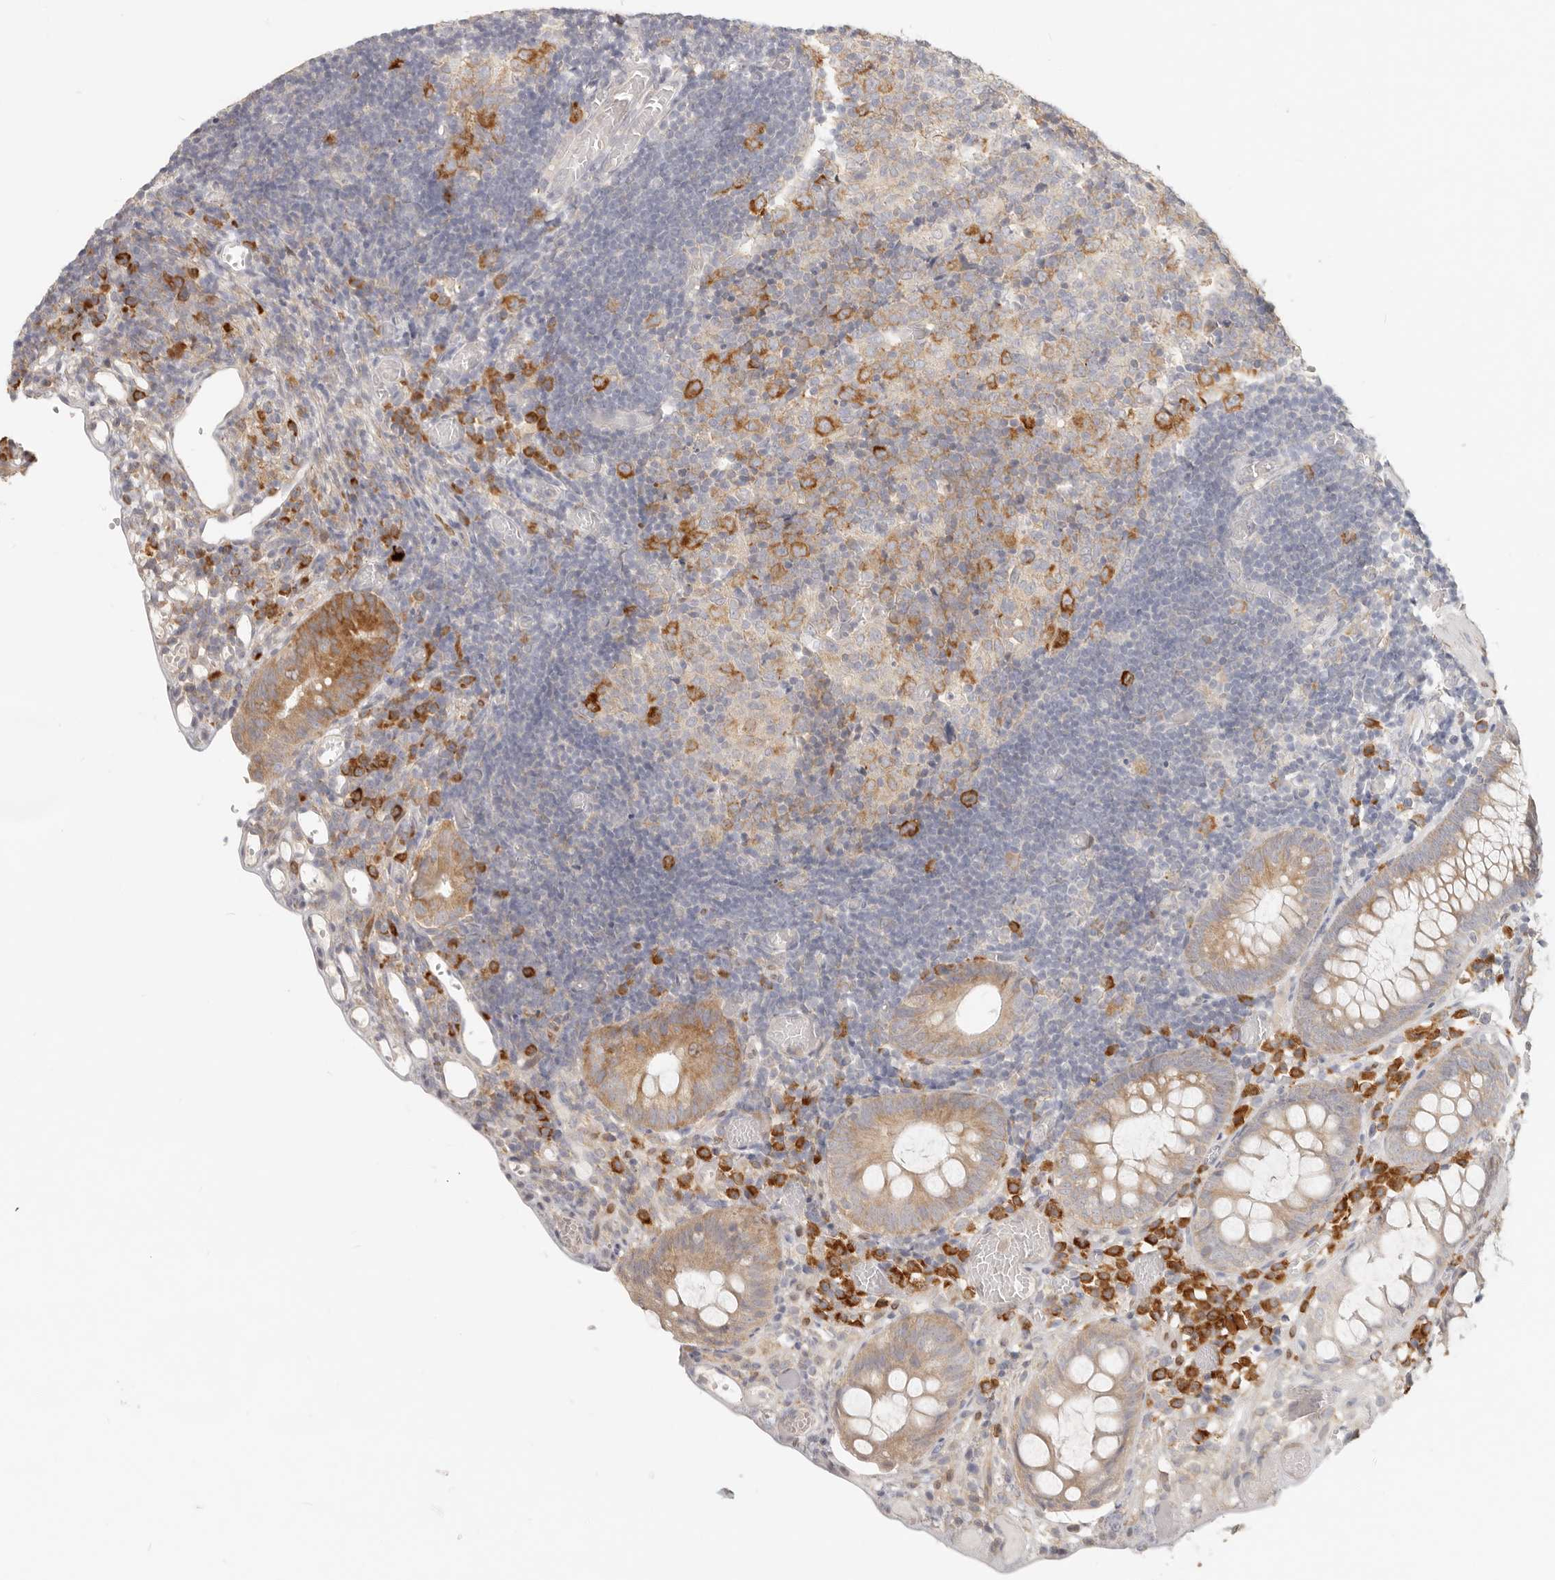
{"staining": {"intensity": "weak", "quantity": "<25%", "location": "cytoplasmic/membranous"}, "tissue": "colon", "cell_type": "Endothelial cells", "image_type": "normal", "snomed": [{"axis": "morphology", "description": "Normal tissue, NOS"}, {"axis": "topography", "description": "Colon"}], "caption": "This image is of unremarkable colon stained with immunohistochemistry to label a protein in brown with the nuclei are counter-stained blue. There is no positivity in endothelial cells. (DAB immunohistochemistry (IHC) with hematoxylin counter stain).", "gene": "PABPC4", "patient": {"sex": "male", "age": 14}}